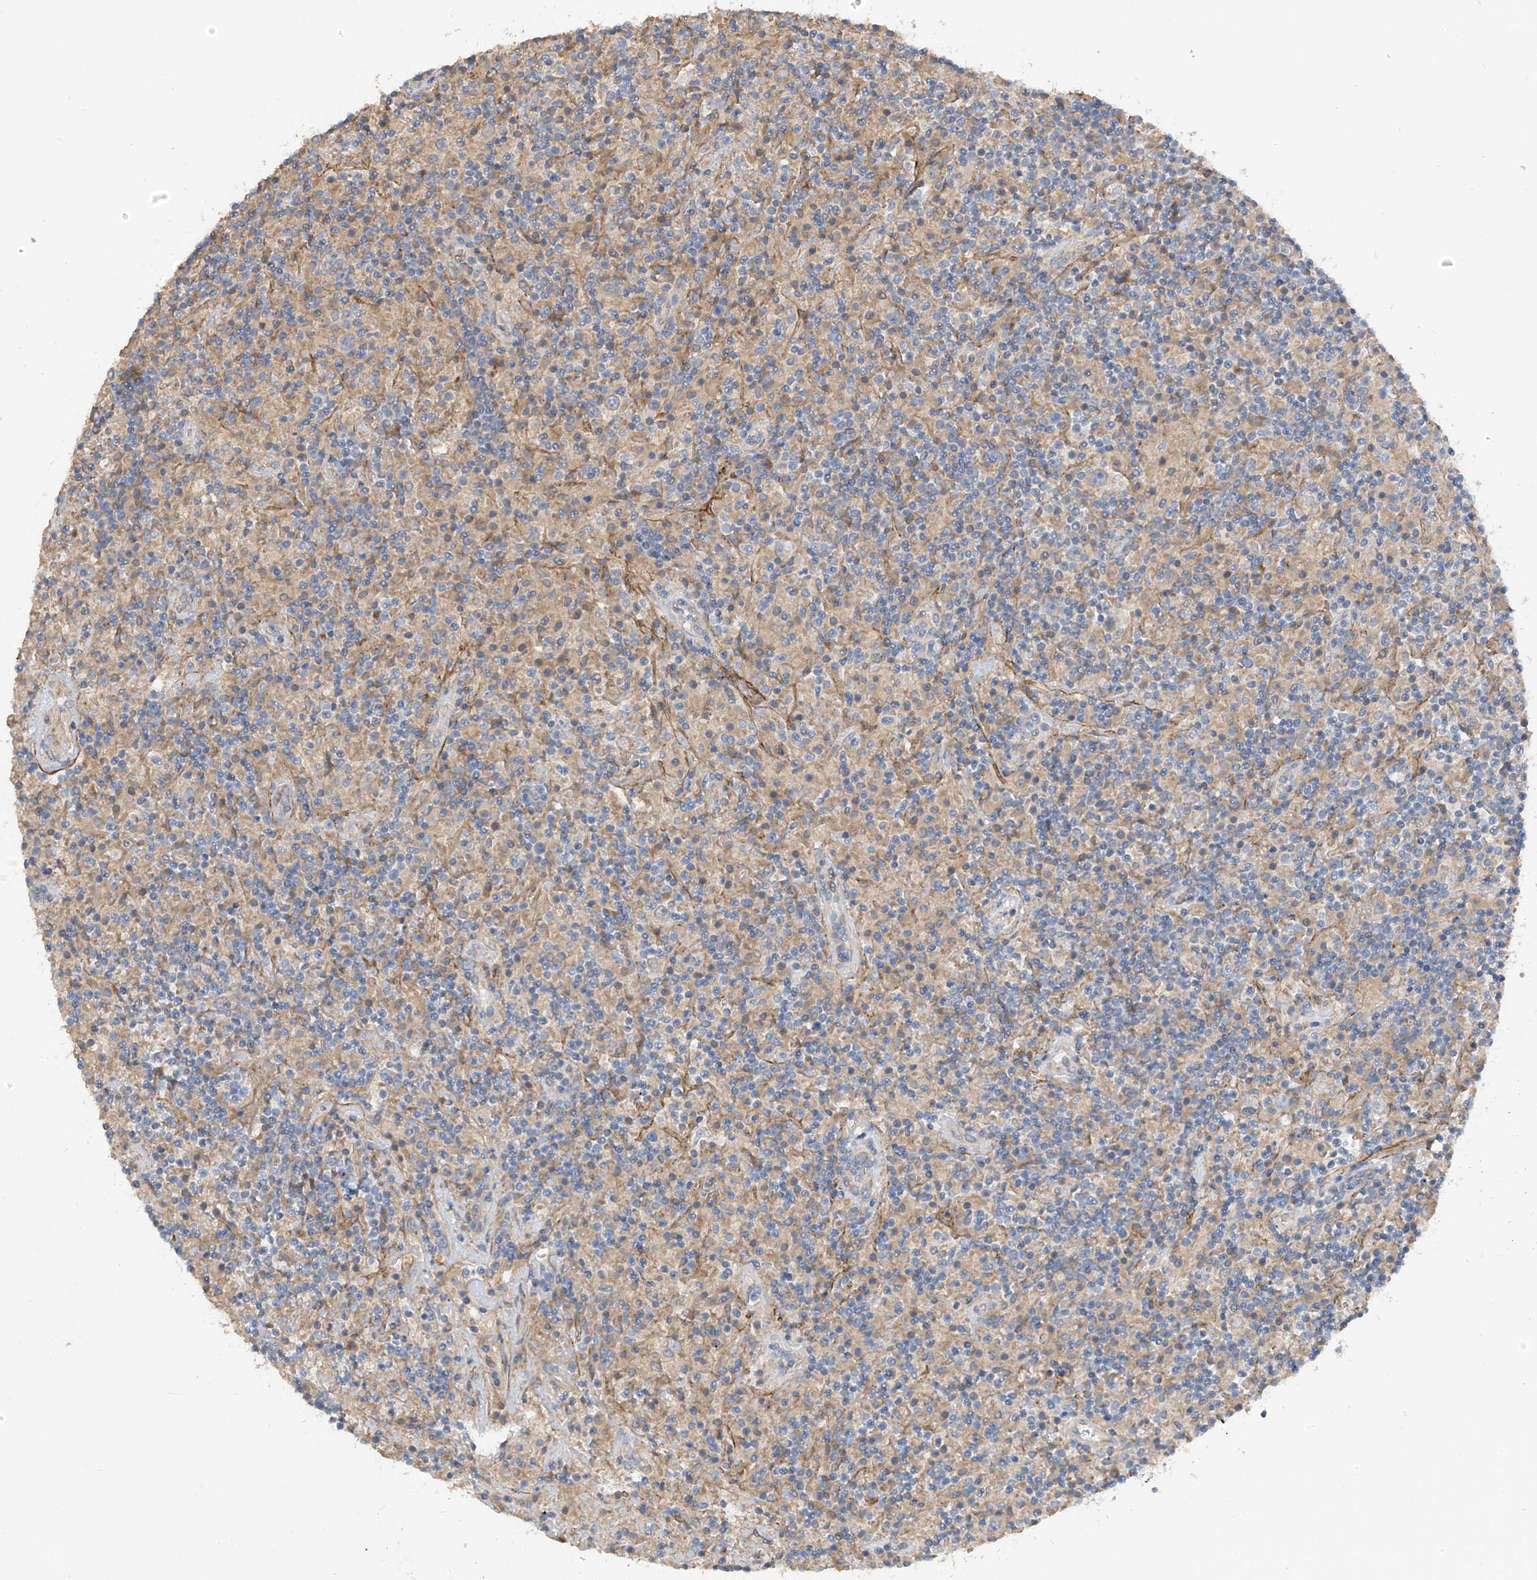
{"staining": {"intensity": "negative", "quantity": "none", "location": "none"}, "tissue": "lymphoma", "cell_type": "Tumor cells", "image_type": "cancer", "snomed": [{"axis": "morphology", "description": "Hodgkin's disease, NOS"}, {"axis": "topography", "description": "Lymph node"}], "caption": "DAB (3,3'-diaminobenzidine) immunohistochemical staining of lymphoma shows no significant staining in tumor cells. The staining is performed using DAB (3,3'-diaminobenzidine) brown chromogen with nuclei counter-stained in using hematoxylin.", "gene": "GALNTL6", "patient": {"sex": "male", "age": 70}}